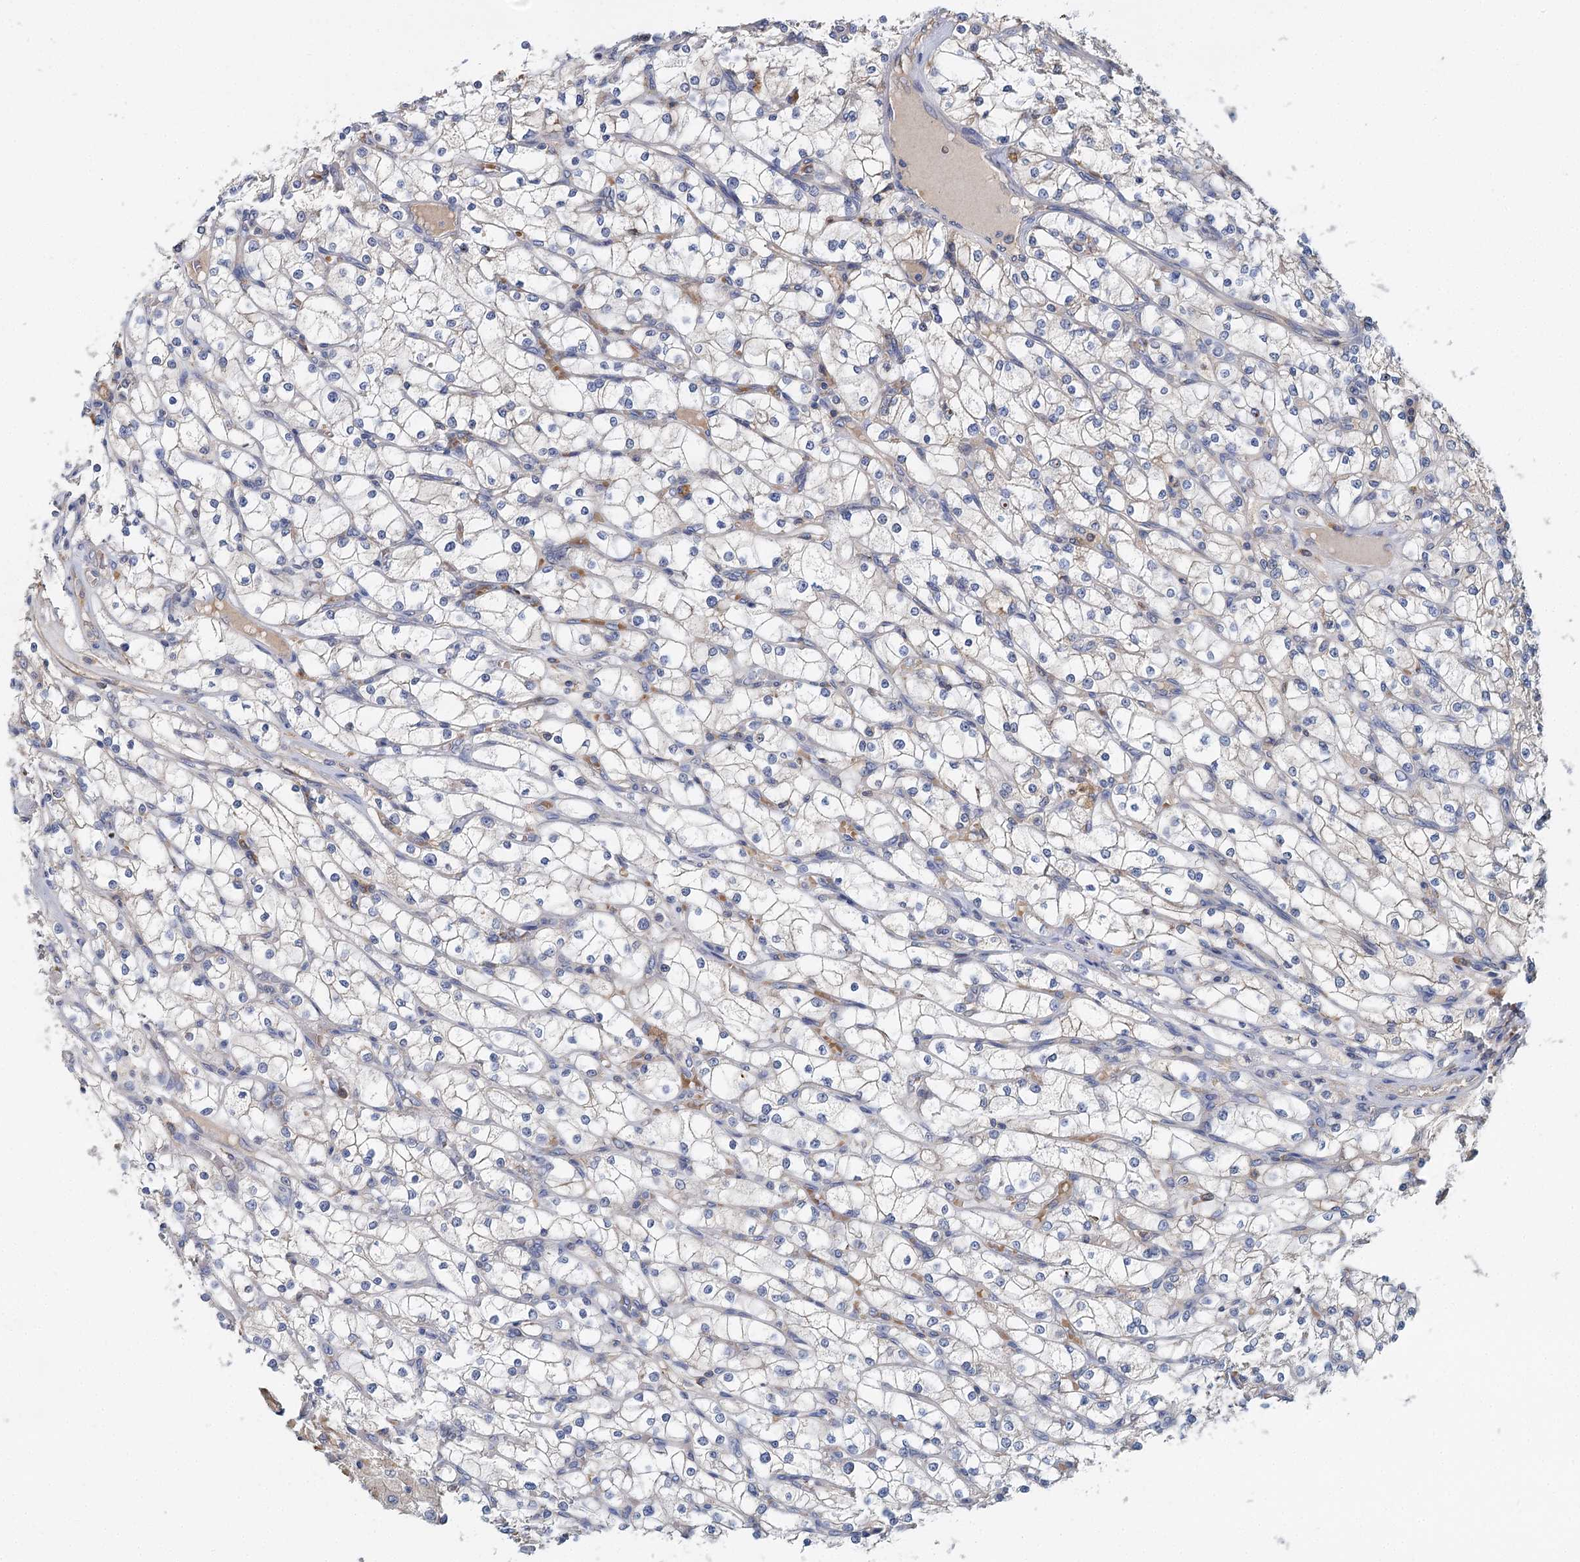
{"staining": {"intensity": "negative", "quantity": "none", "location": "none"}, "tissue": "renal cancer", "cell_type": "Tumor cells", "image_type": "cancer", "snomed": [{"axis": "morphology", "description": "Adenocarcinoma, NOS"}, {"axis": "topography", "description": "Kidney"}], "caption": "Micrograph shows no protein expression in tumor cells of renal cancer (adenocarcinoma) tissue. The staining was performed using DAB to visualize the protein expression in brown, while the nuclei were stained in blue with hematoxylin (Magnification: 20x).", "gene": "ANKRD16", "patient": {"sex": "male", "age": 80}}